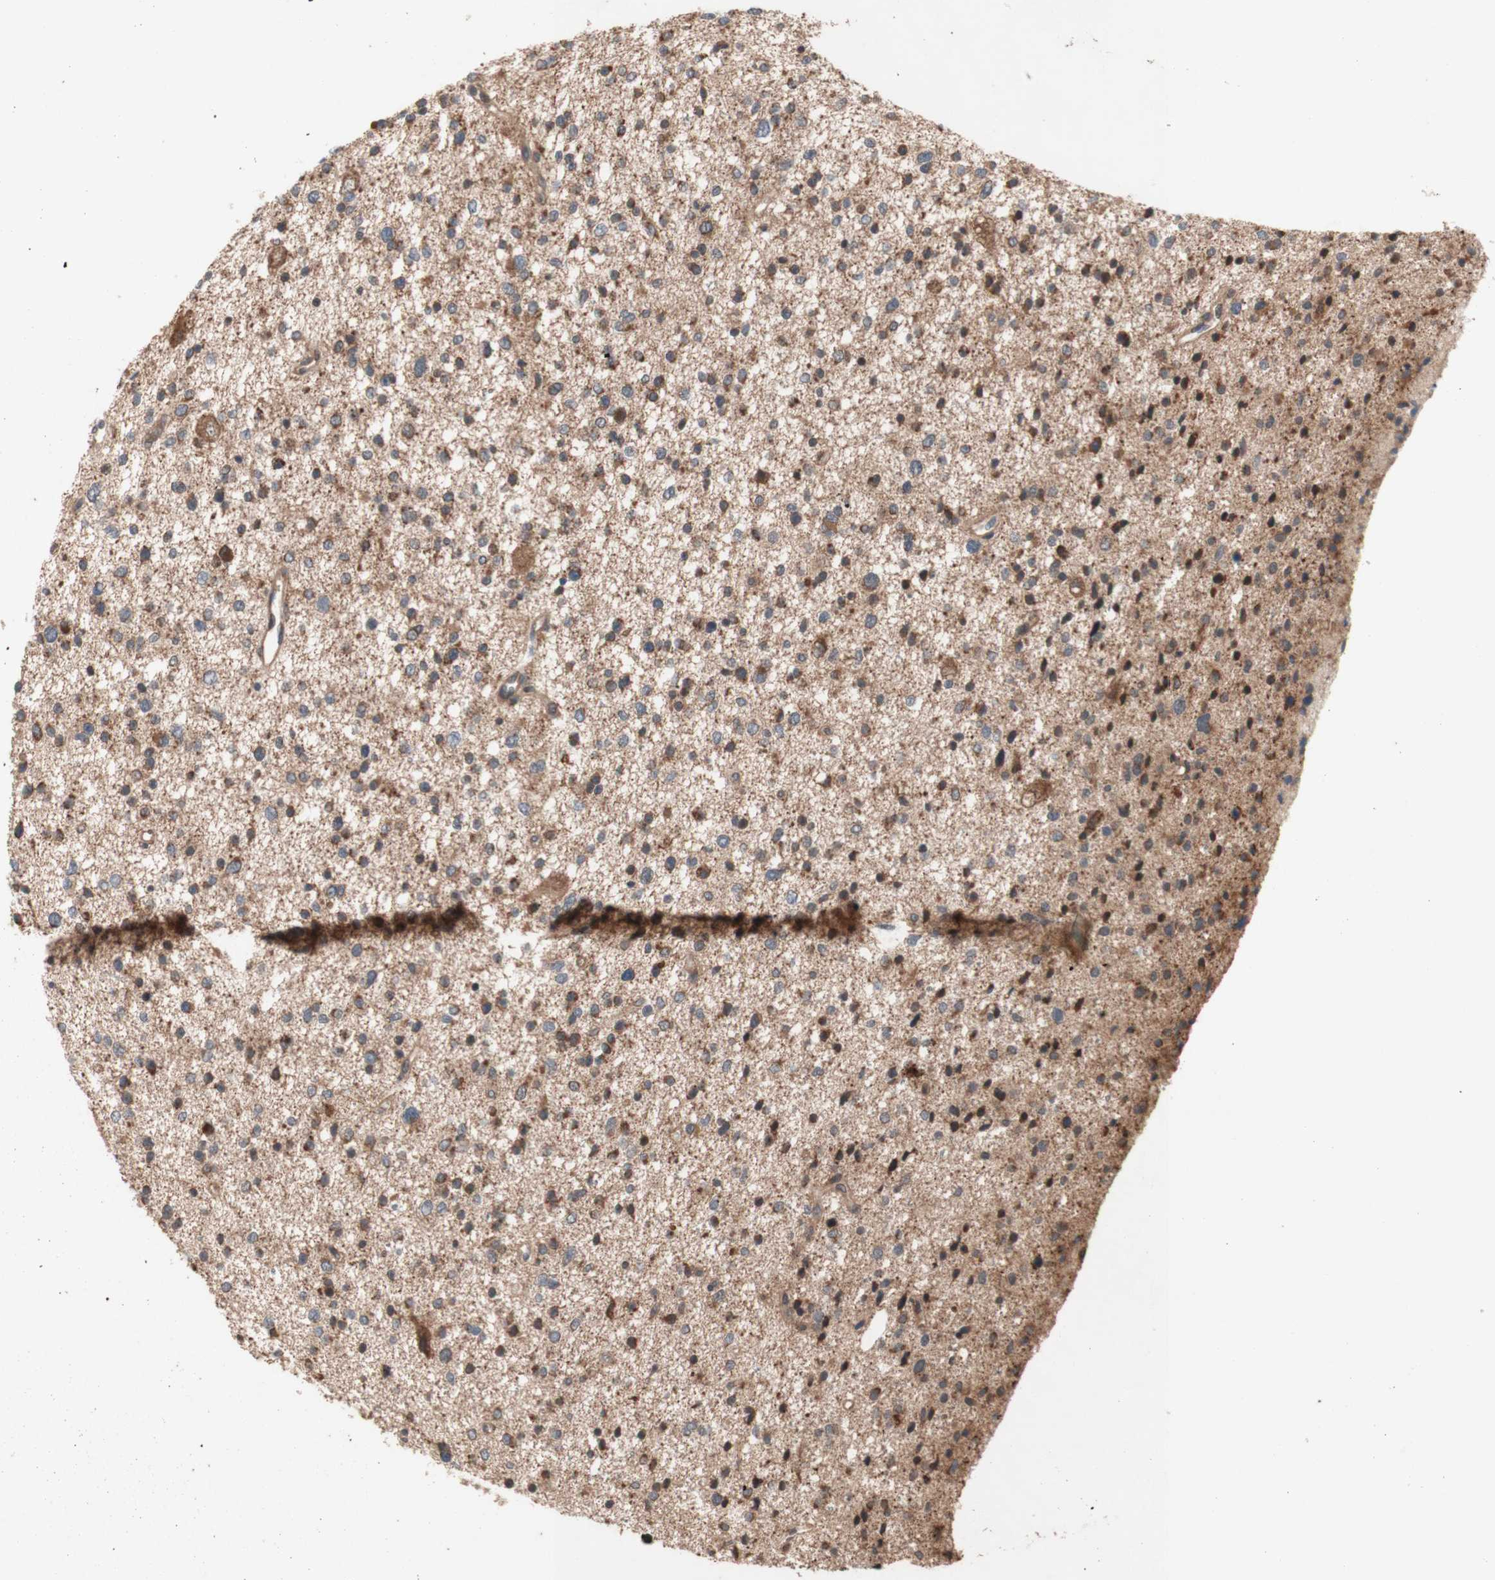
{"staining": {"intensity": "strong", "quantity": "25%-75%", "location": "cytoplasmic/membranous,nuclear"}, "tissue": "glioma", "cell_type": "Tumor cells", "image_type": "cancer", "snomed": [{"axis": "morphology", "description": "Glioma, malignant, Low grade"}, {"axis": "topography", "description": "Brain"}], "caption": "About 25%-75% of tumor cells in human glioma show strong cytoplasmic/membranous and nuclear protein expression as visualized by brown immunohistochemical staining.", "gene": "DDOST", "patient": {"sex": "female", "age": 37}}